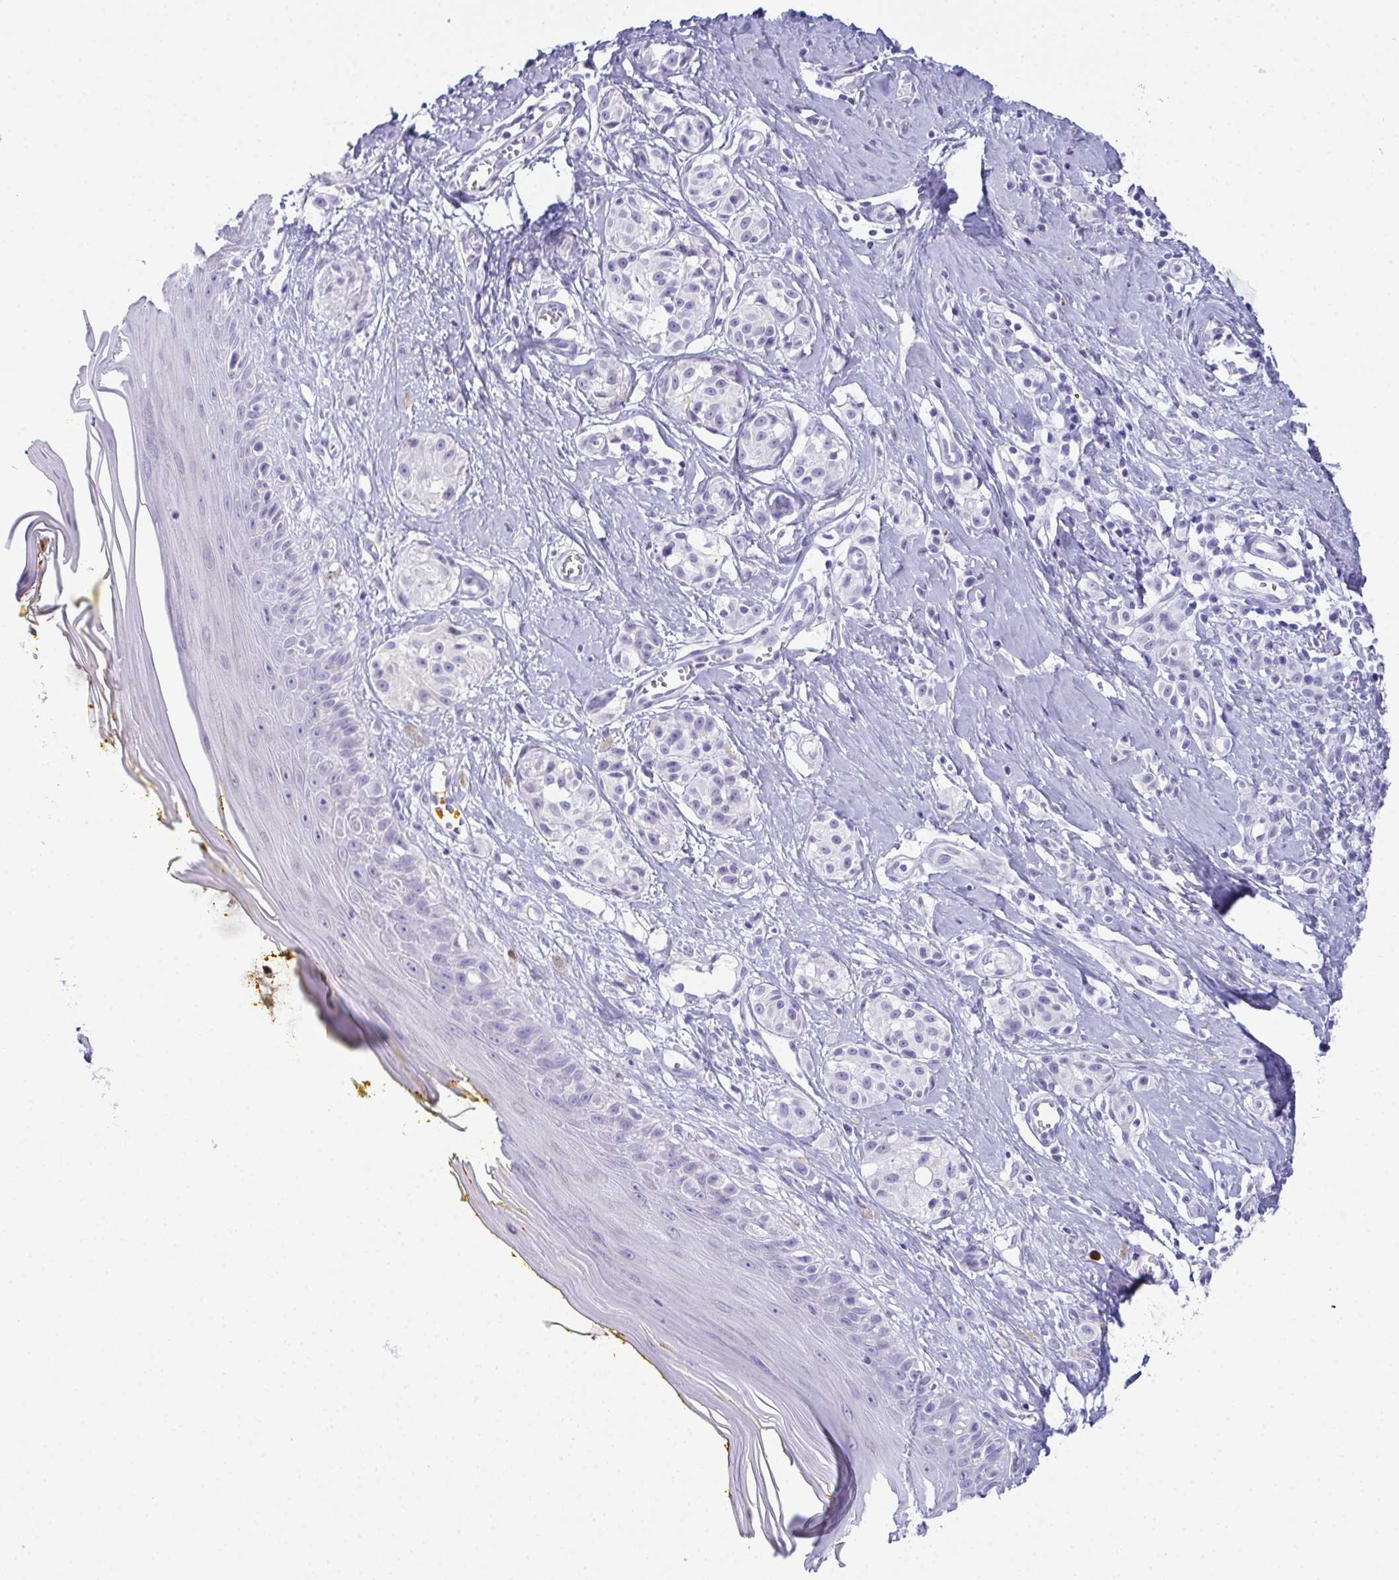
{"staining": {"intensity": "negative", "quantity": "none", "location": "none"}, "tissue": "melanoma", "cell_type": "Tumor cells", "image_type": "cancer", "snomed": [{"axis": "morphology", "description": "Malignant melanoma, NOS"}, {"axis": "topography", "description": "Skin"}], "caption": "The immunohistochemistry micrograph has no significant expression in tumor cells of malignant melanoma tissue.", "gene": "TEX19", "patient": {"sex": "male", "age": 74}}